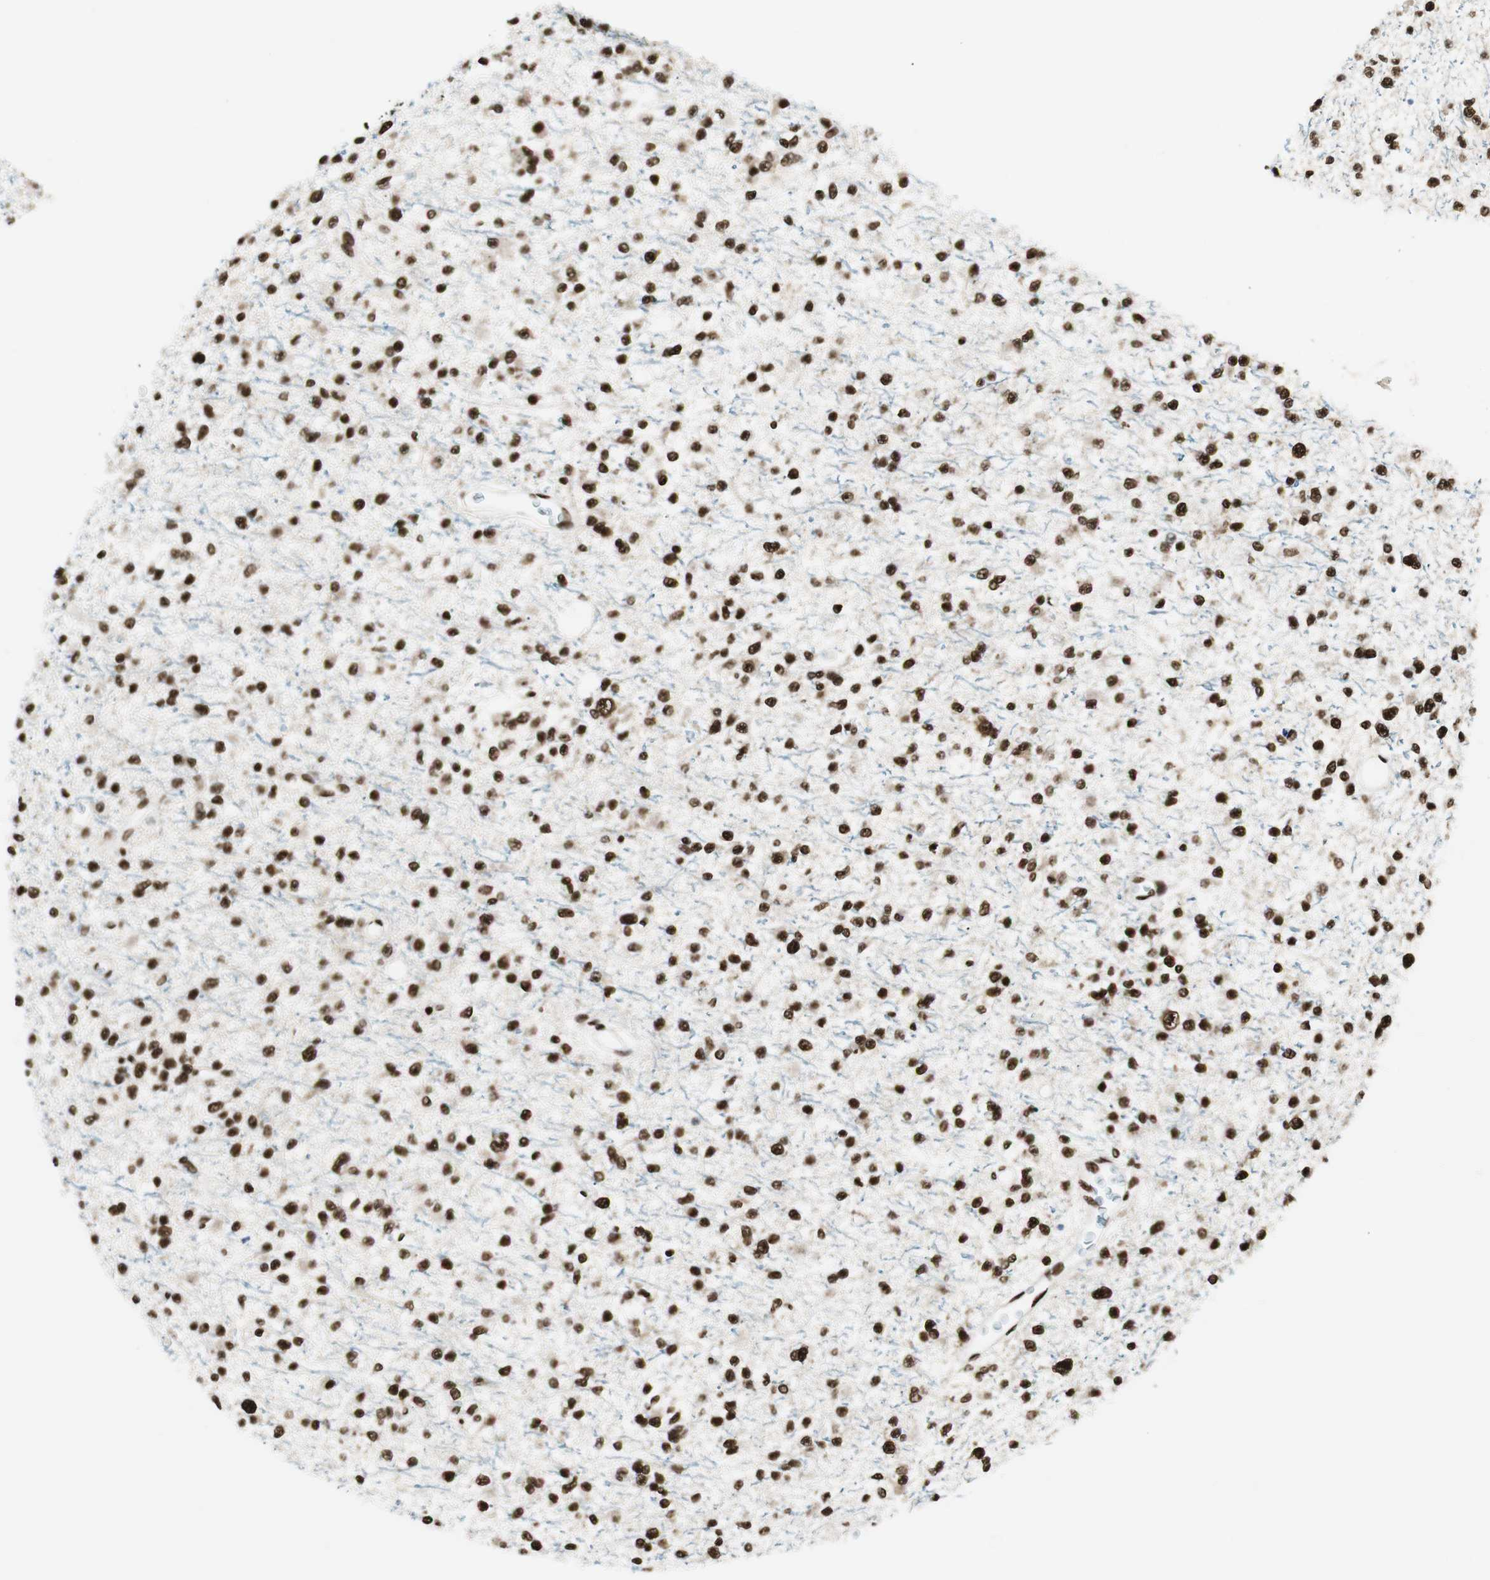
{"staining": {"intensity": "strong", "quantity": ">75%", "location": "nuclear"}, "tissue": "glioma", "cell_type": "Tumor cells", "image_type": "cancer", "snomed": [{"axis": "morphology", "description": "Glioma, malignant, Low grade"}, {"axis": "topography", "description": "Brain"}], "caption": "Human malignant glioma (low-grade) stained with a brown dye shows strong nuclear positive expression in about >75% of tumor cells.", "gene": "EWSR1", "patient": {"sex": "female", "age": 22}}